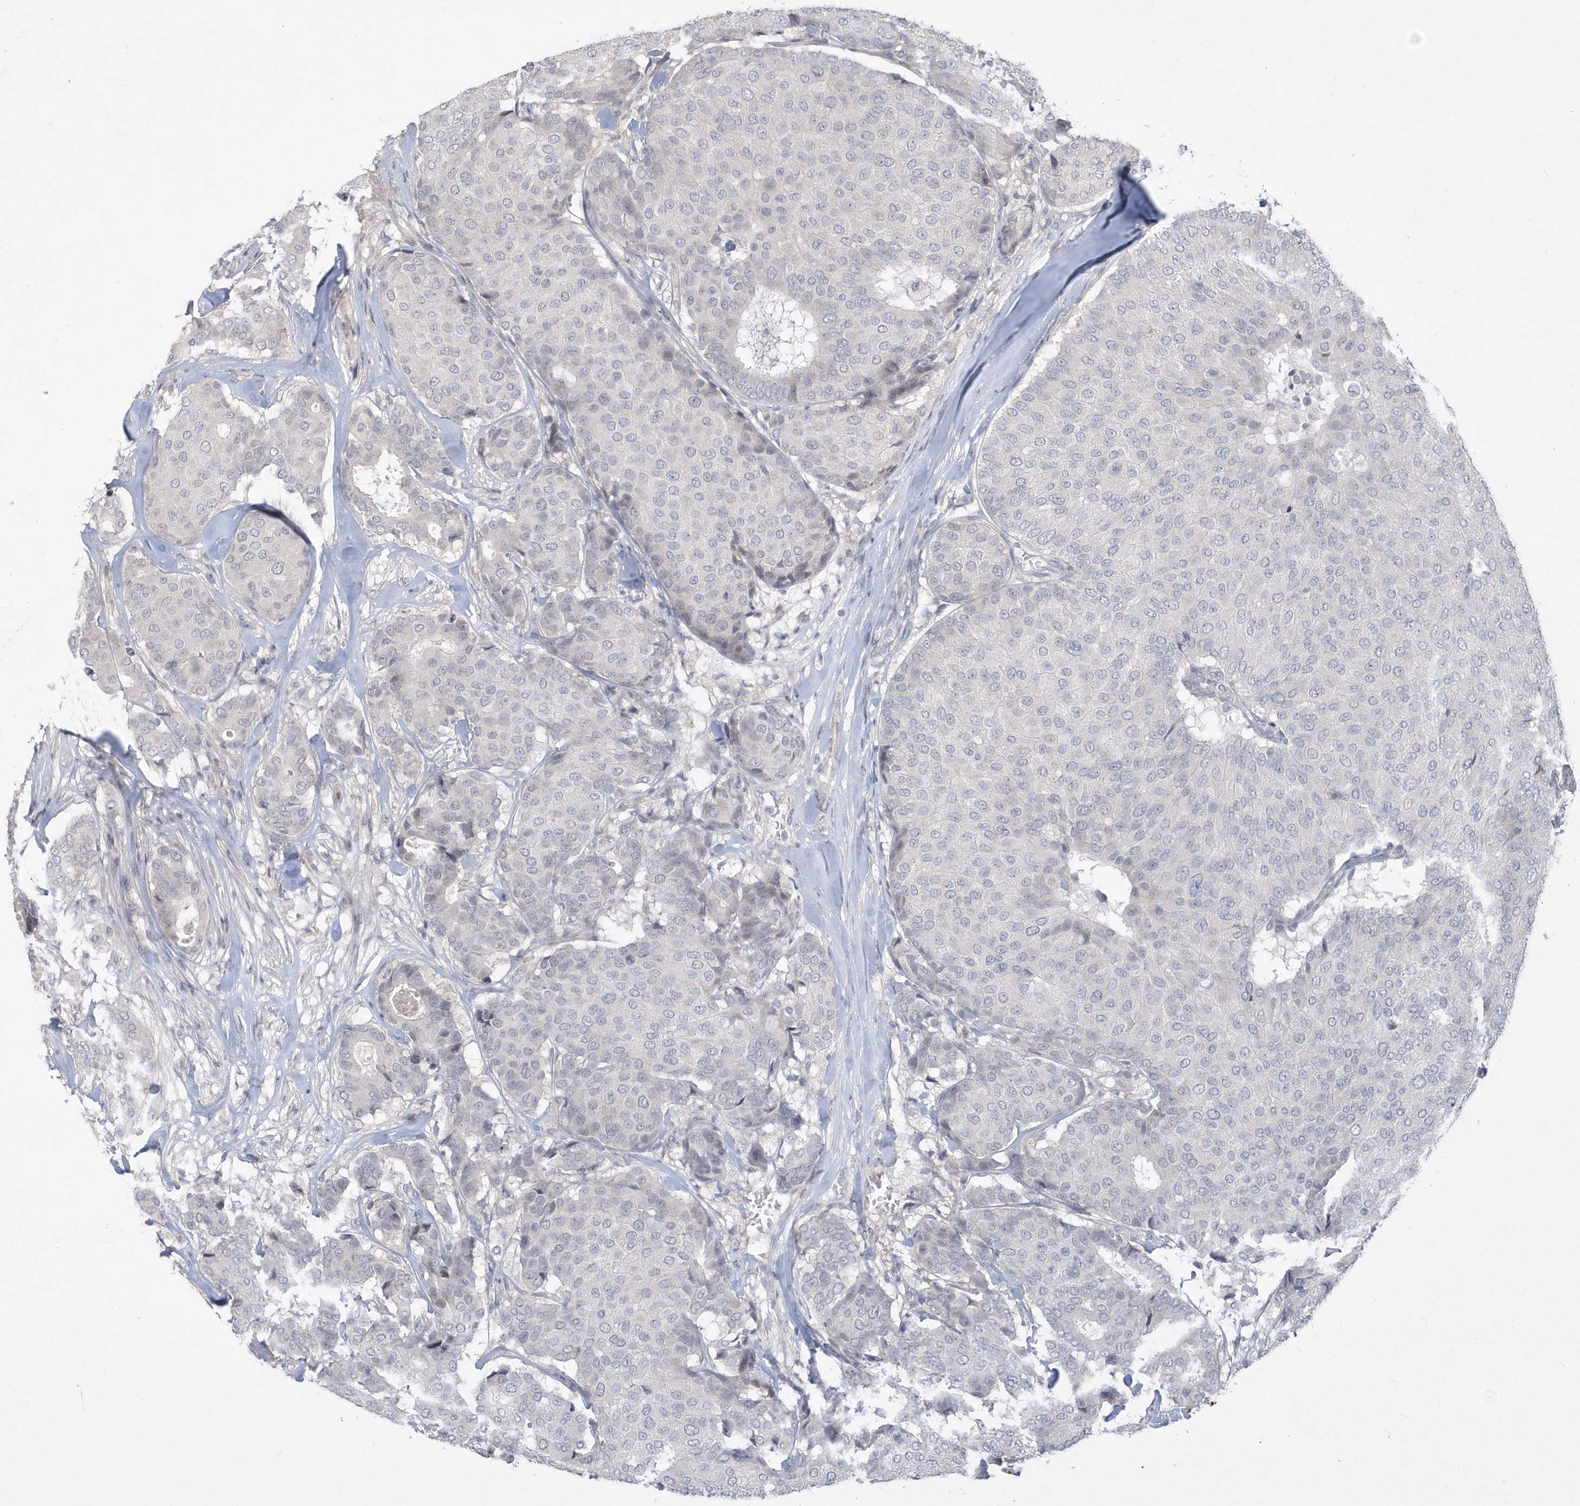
{"staining": {"intensity": "negative", "quantity": "none", "location": "none"}, "tissue": "breast cancer", "cell_type": "Tumor cells", "image_type": "cancer", "snomed": [{"axis": "morphology", "description": "Duct carcinoma"}, {"axis": "topography", "description": "Breast"}], "caption": "Immunohistochemistry micrograph of neoplastic tissue: human intraductal carcinoma (breast) stained with DAB shows no significant protein staining in tumor cells.", "gene": "TSPEAR", "patient": {"sex": "female", "age": 75}}